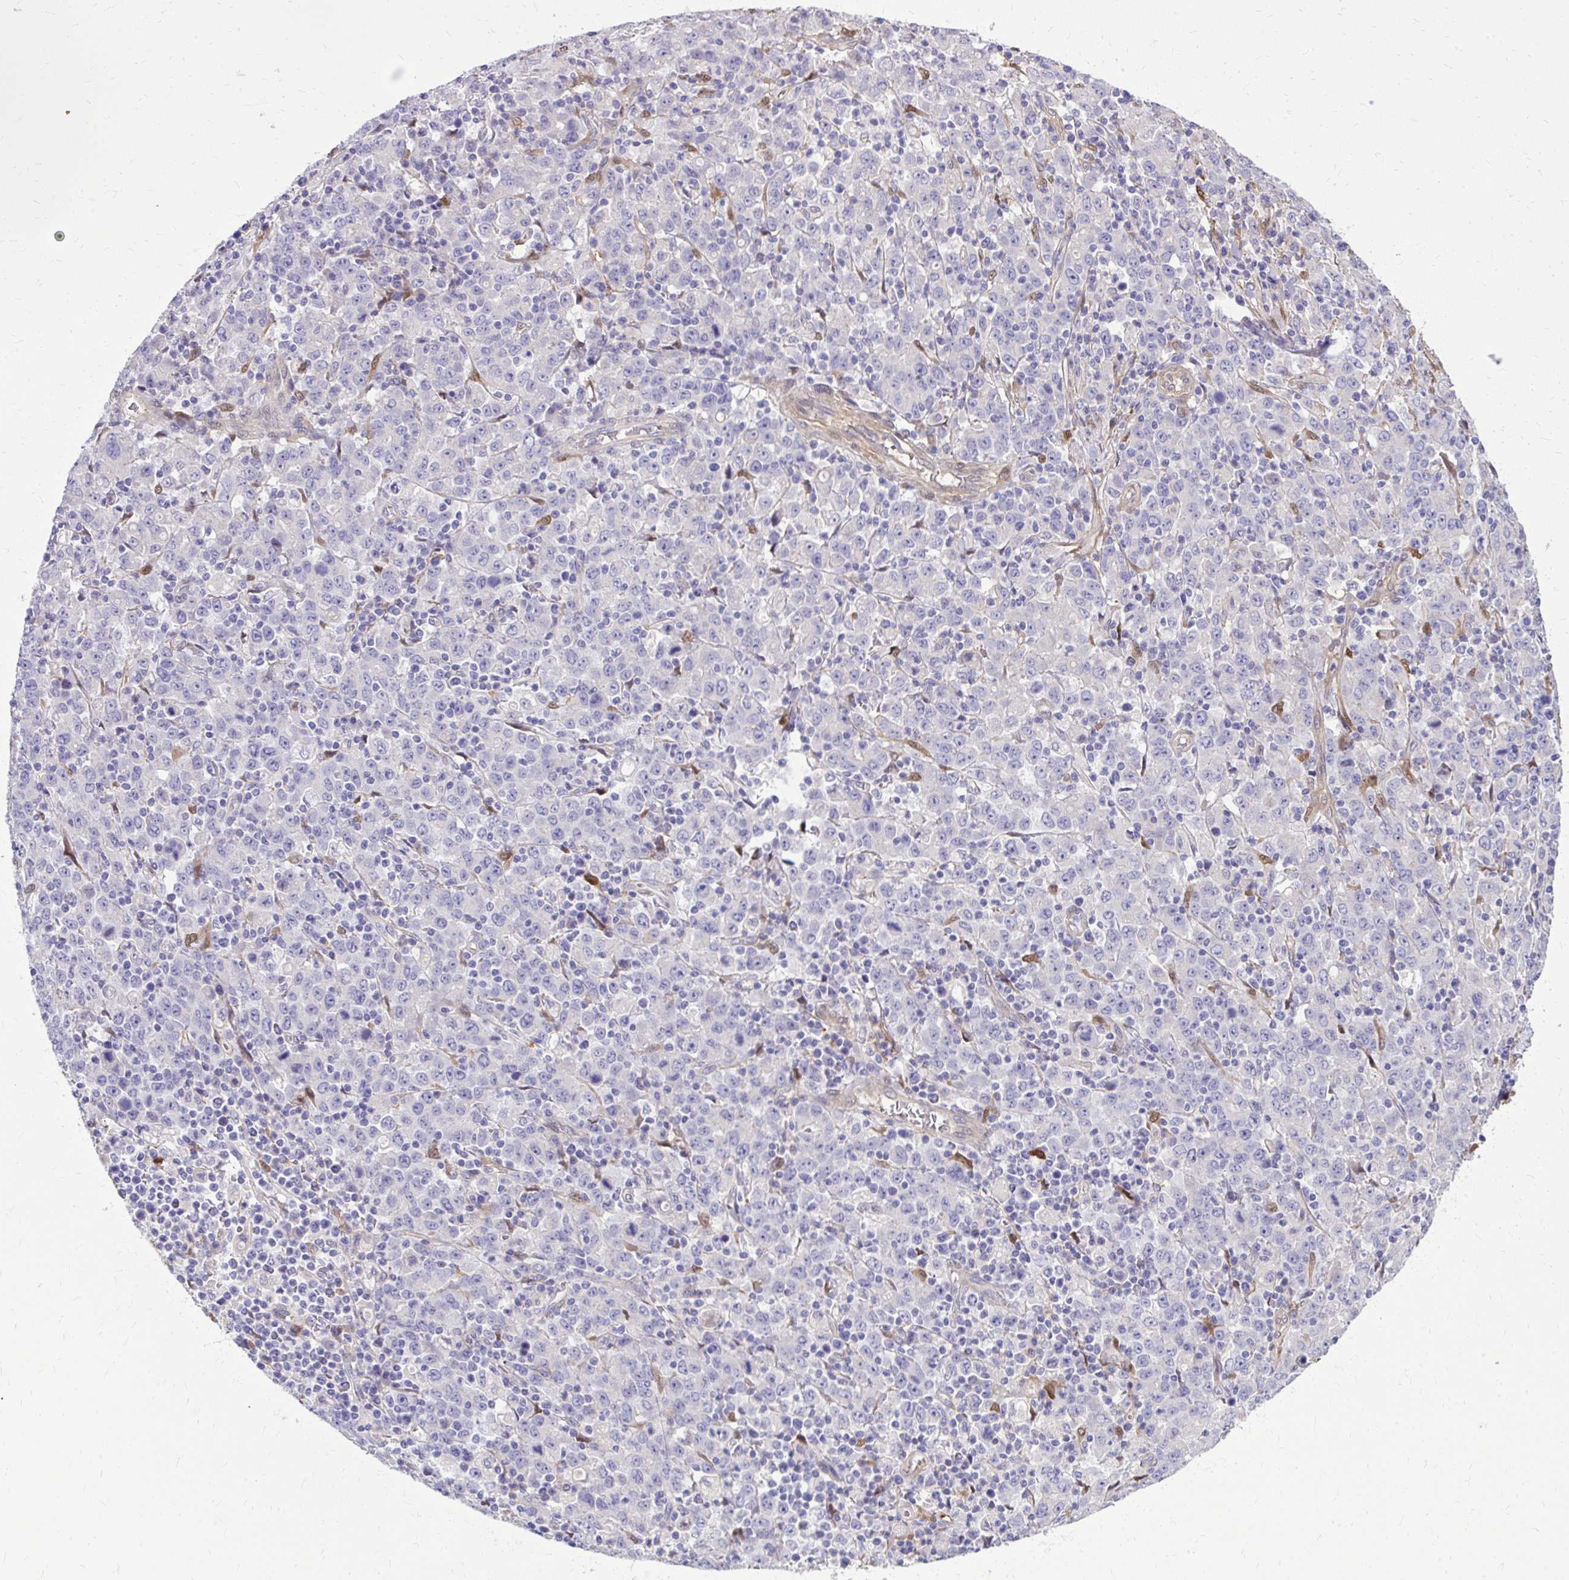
{"staining": {"intensity": "negative", "quantity": "none", "location": "none"}, "tissue": "stomach cancer", "cell_type": "Tumor cells", "image_type": "cancer", "snomed": [{"axis": "morphology", "description": "Adenocarcinoma, NOS"}, {"axis": "topography", "description": "Stomach, upper"}], "caption": "The immunohistochemistry (IHC) histopathology image has no significant expression in tumor cells of adenocarcinoma (stomach) tissue.", "gene": "NNMT", "patient": {"sex": "male", "age": 69}}